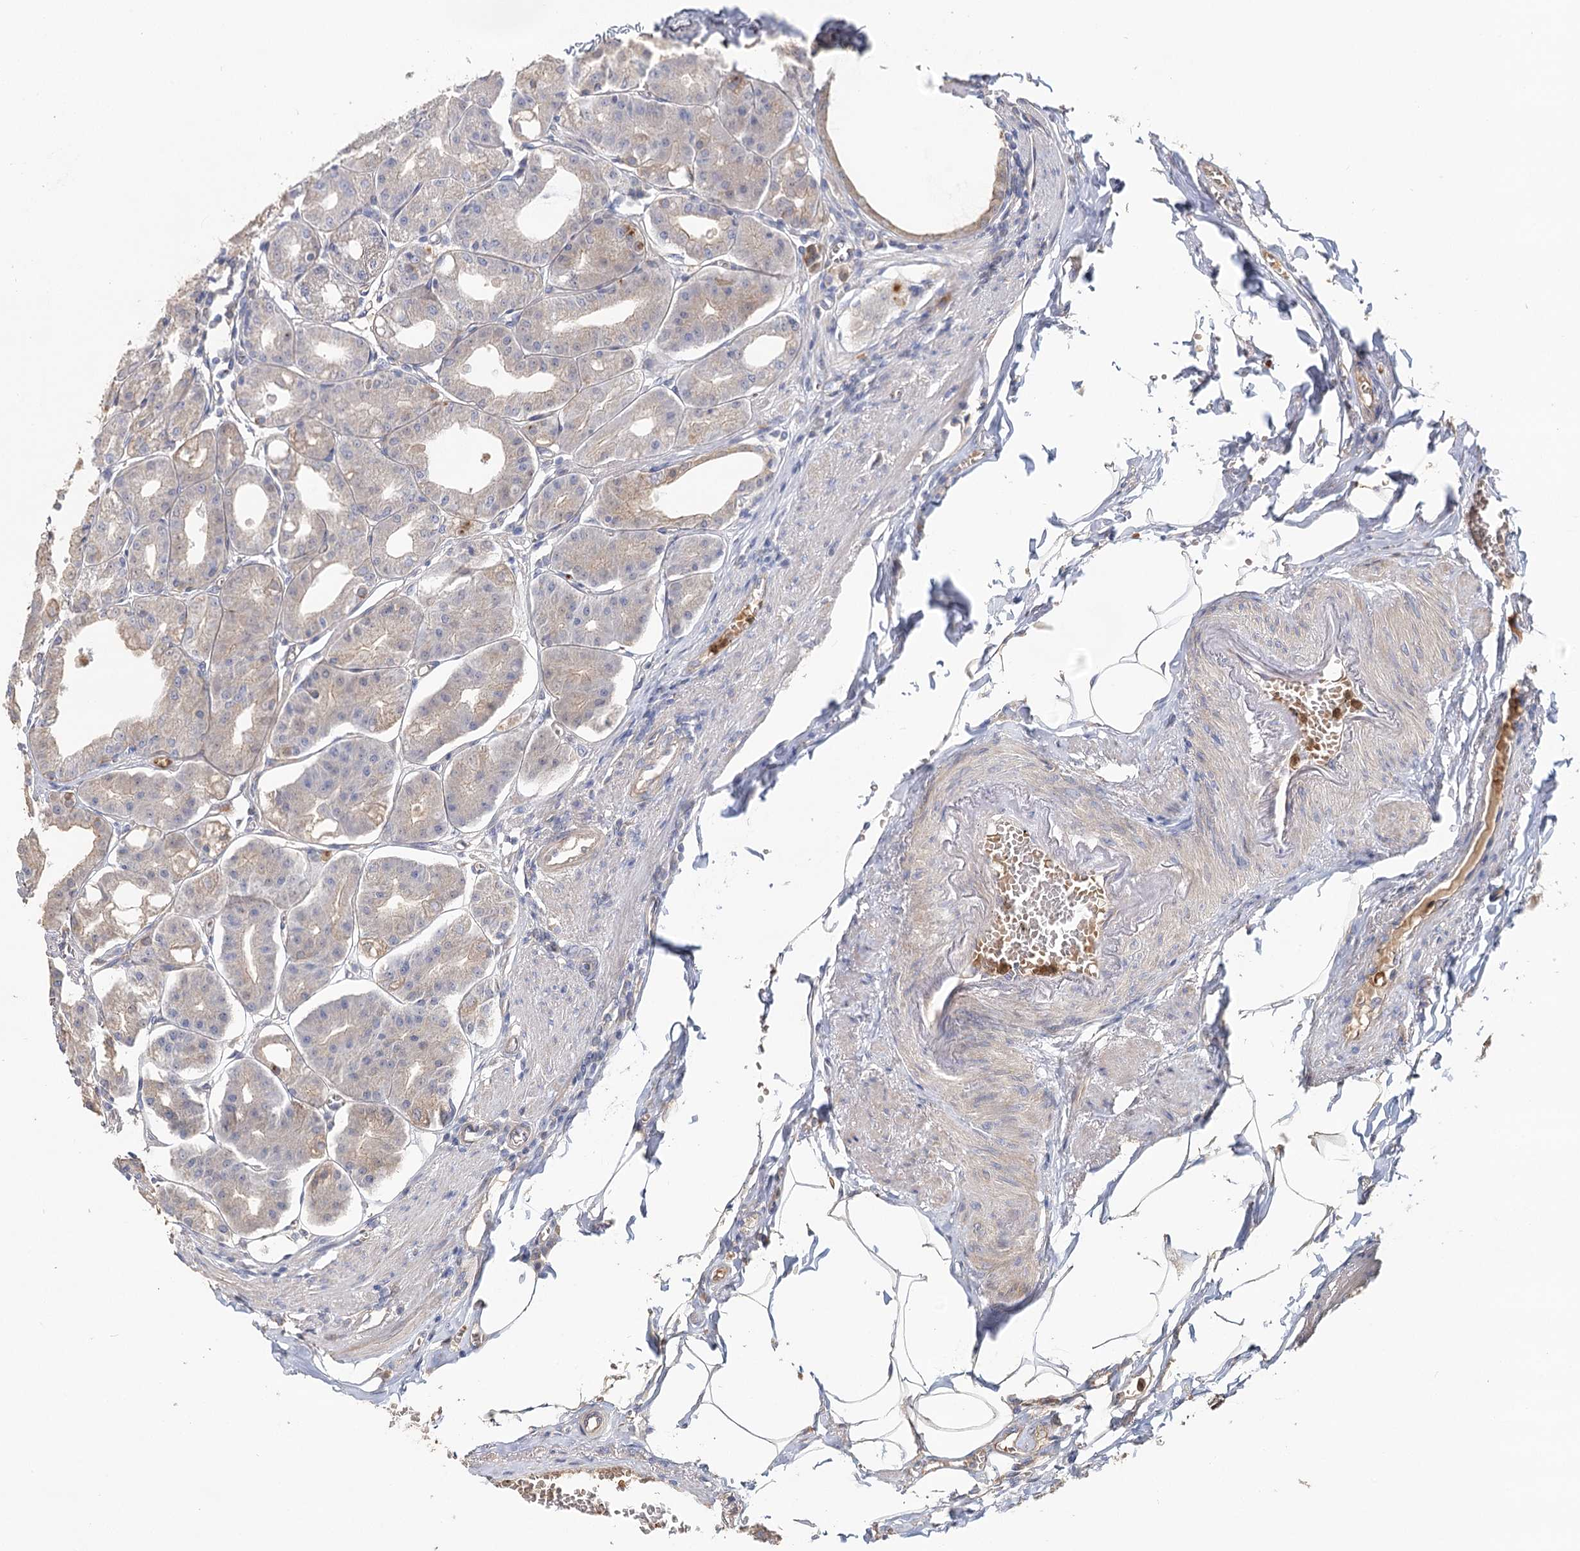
{"staining": {"intensity": "weak", "quantity": "25%-75%", "location": "cytoplasmic/membranous"}, "tissue": "stomach", "cell_type": "Glandular cells", "image_type": "normal", "snomed": [{"axis": "morphology", "description": "Normal tissue, NOS"}, {"axis": "topography", "description": "Stomach, lower"}], "caption": "Stomach stained for a protein (brown) reveals weak cytoplasmic/membranous positive positivity in about 25%-75% of glandular cells.", "gene": "EPB41L5", "patient": {"sex": "male", "age": 71}}